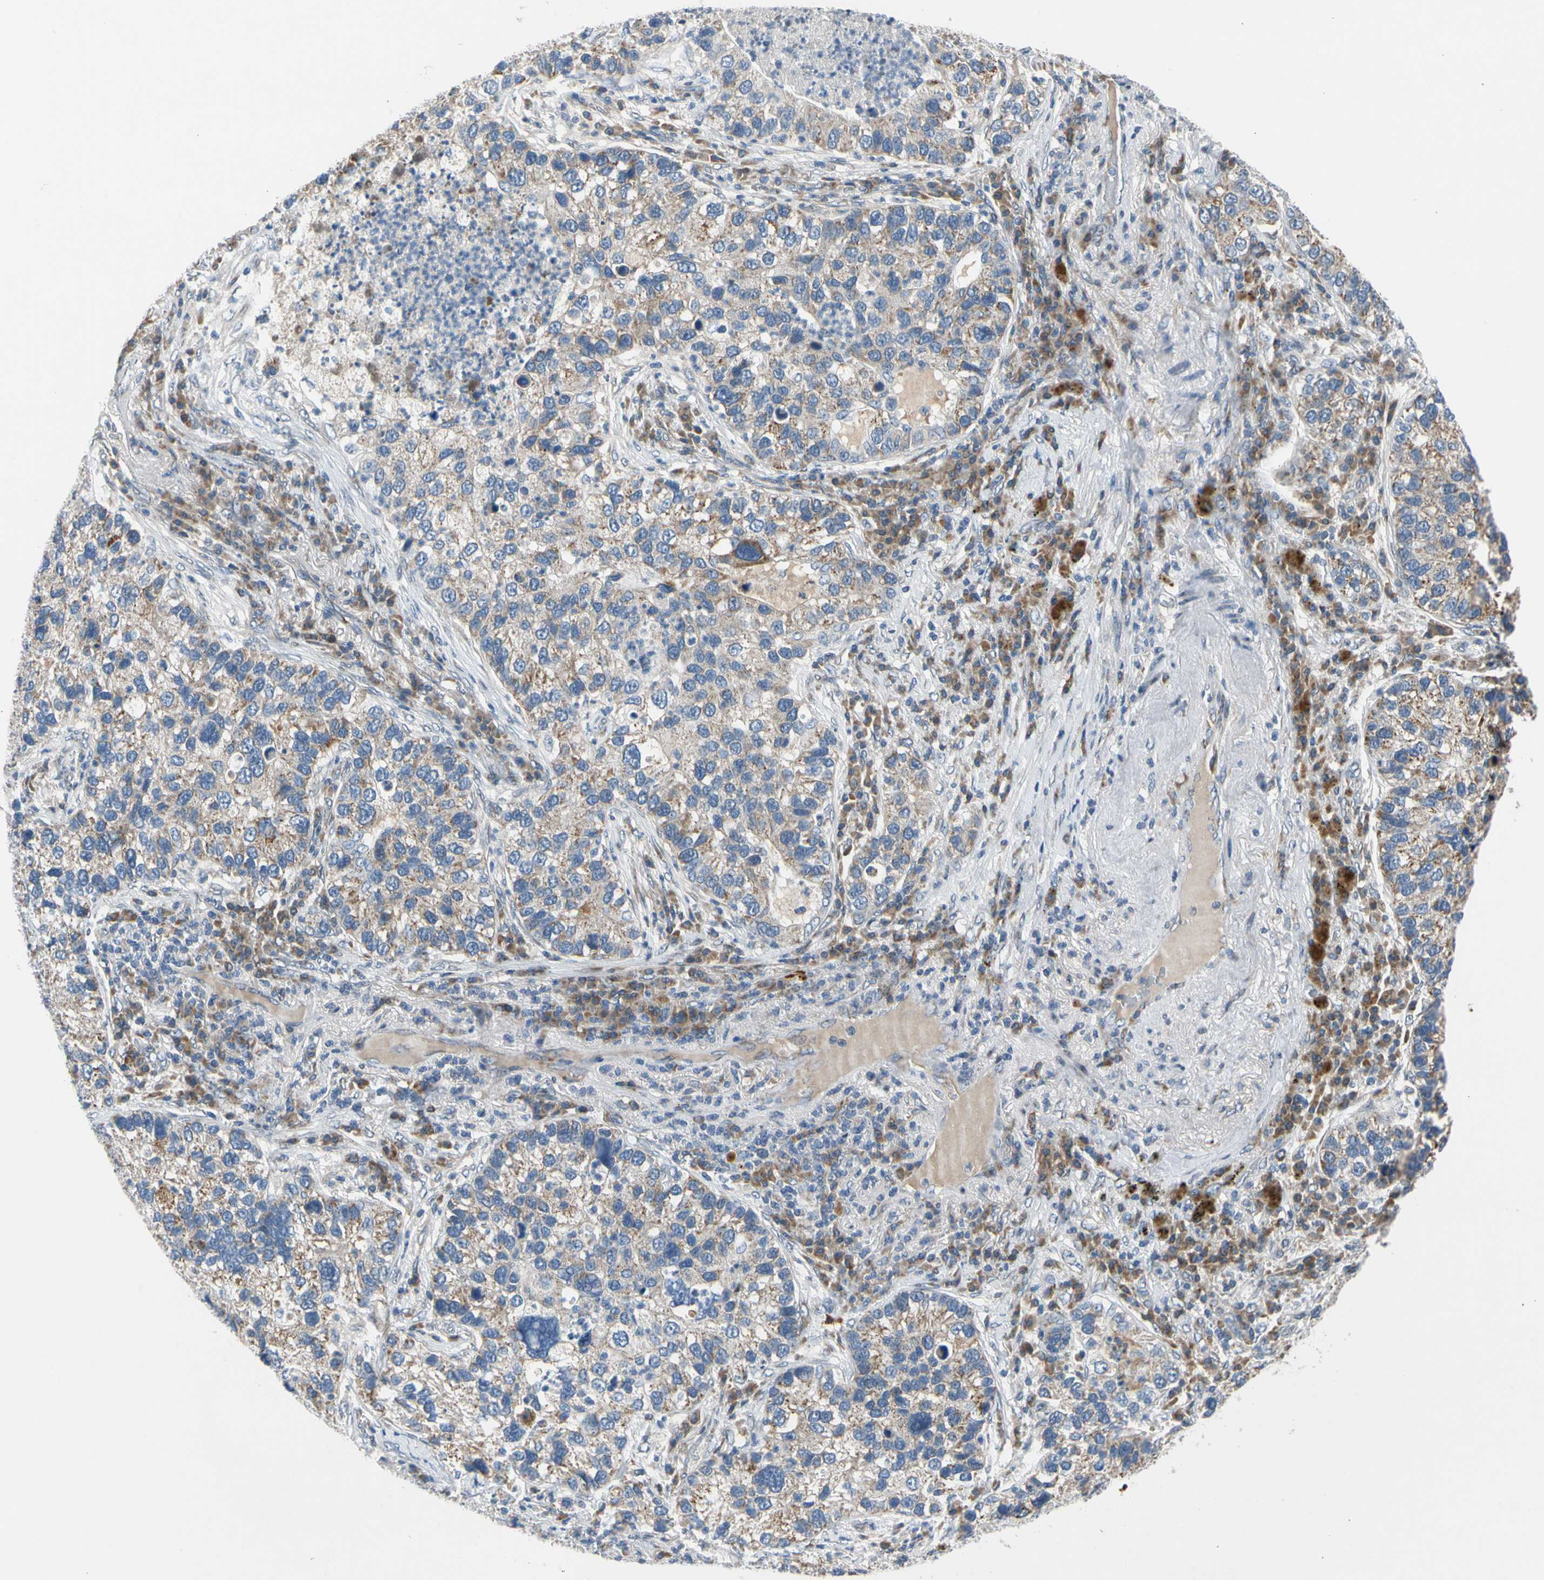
{"staining": {"intensity": "moderate", "quantity": ">75%", "location": "cytoplasmic/membranous"}, "tissue": "lung cancer", "cell_type": "Tumor cells", "image_type": "cancer", "snomed": [{"axis": "morphology", "description": "Normal tissue, NOS"}, {"axis": "morphology", "description": "Adenocarcinoma, NOS"}, {"axis": "topography", "description": "Bronchus"}, {"axis": "topography", "description": "Lung"}], "caption": "Immunohistochemical staining of human lung adenocarcinoma reveals medium levels of moderate cytoplasmic/membranous protein staining in approximately >75% of tumor cells. The staining was performed using DAB, with brown indicating positive protein expression. Nuclei are stained blue with hematoxylin.", "gene": "NPHP3", "patient": {"sex": "male", "age": 54}}